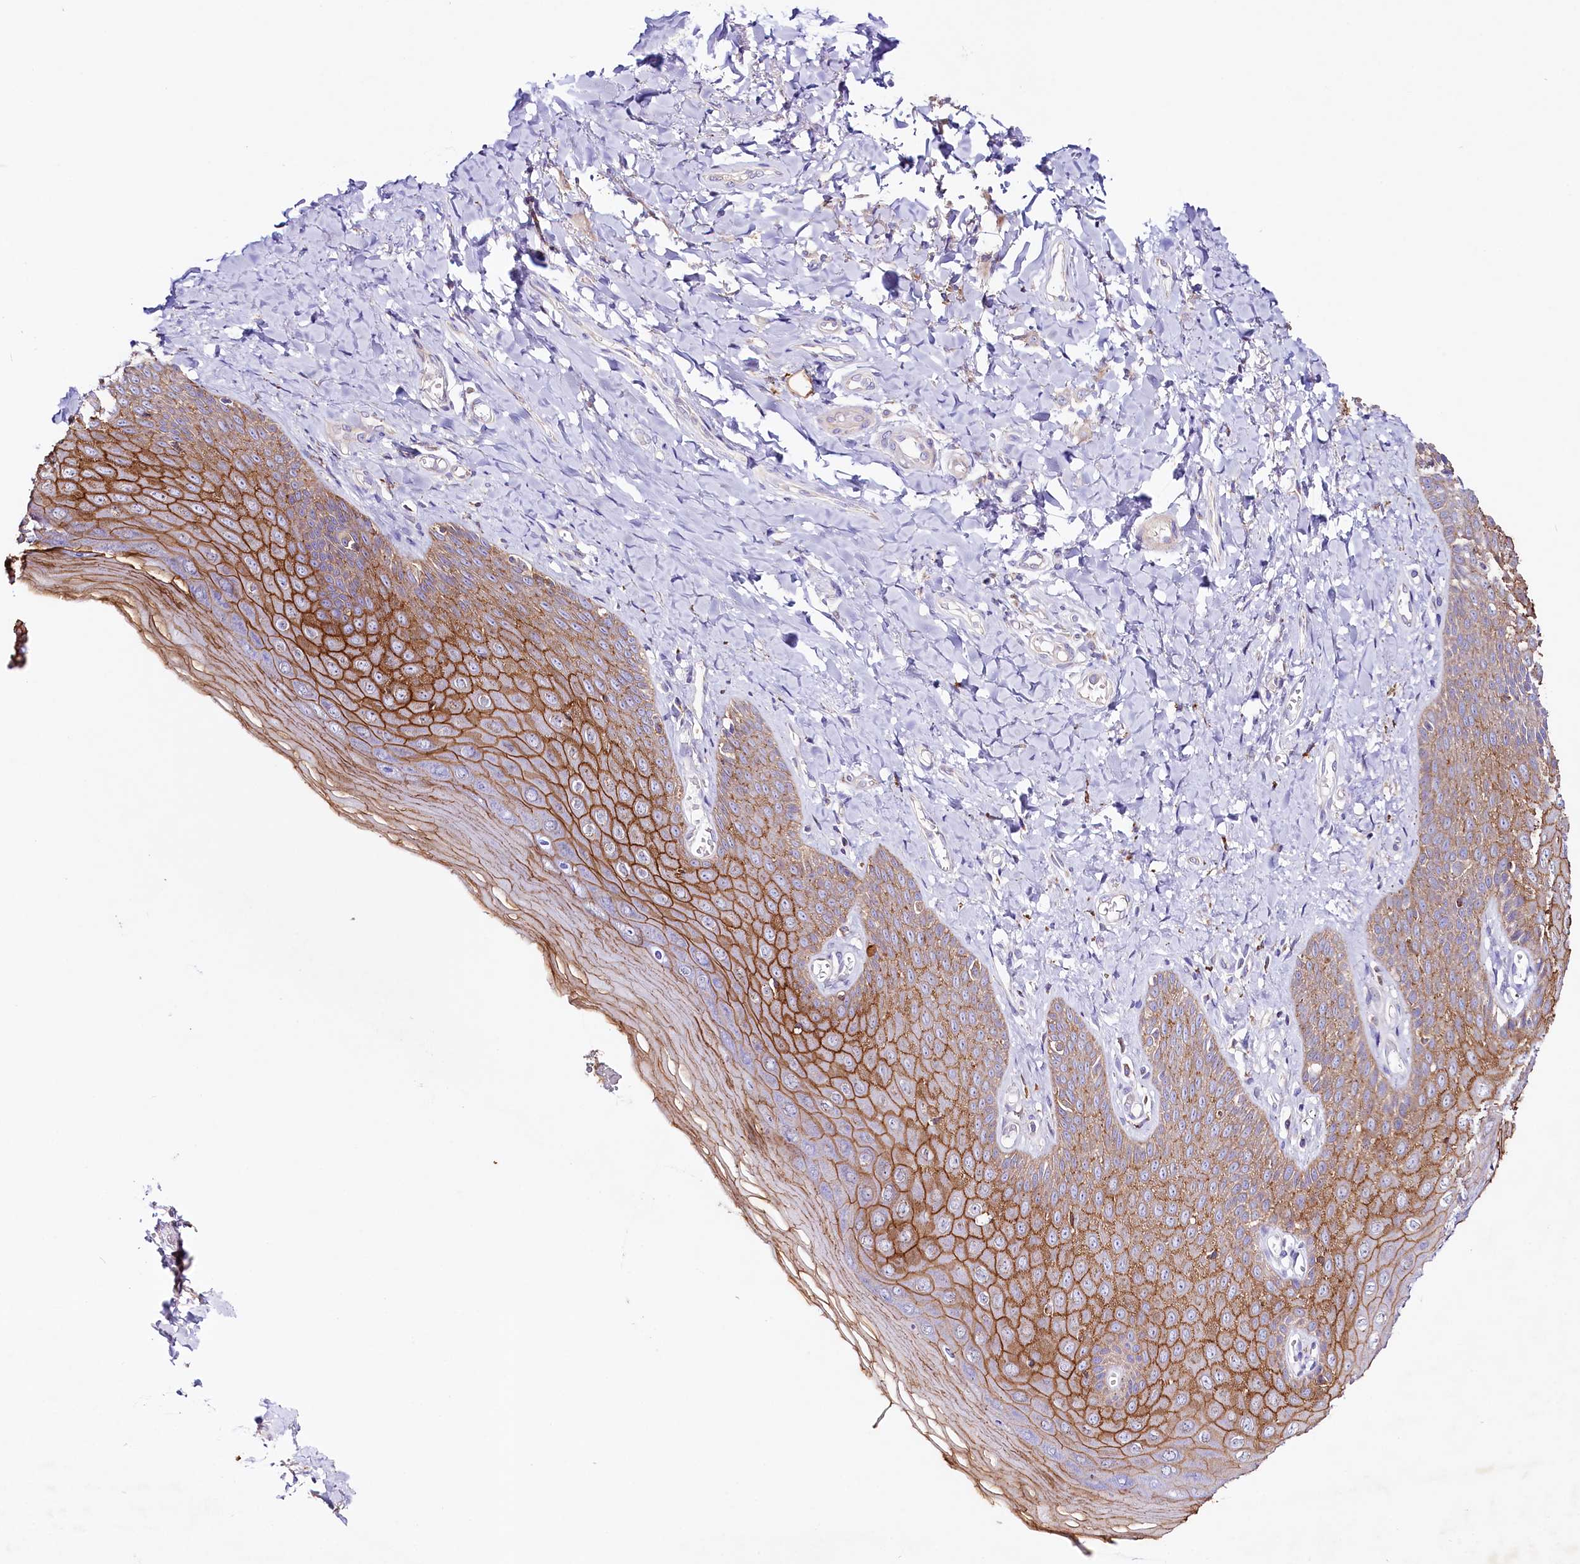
{"staining": {"intensity": "strong", "quantity": ">75%", "location": "cytoplasmic/membranous"}, "tissue": "skin", "cell_type": "Epidermal cells", "image_type": "normal", "snomed": [{"axis": "morphology", "description": "Normal tissue, NOS"}, {"axis": "topography", "description": "Anal"}], "caption": "Skin was stained to show a protein in brown. There is high levels of strong cytoplasmic/membranous expression in about >75% of epidermal cells. (Brightfield microscopy of DAB IHC at high magnification).", "gene": "SACM1L", "patient": {"sex": "male", "age": 78}}